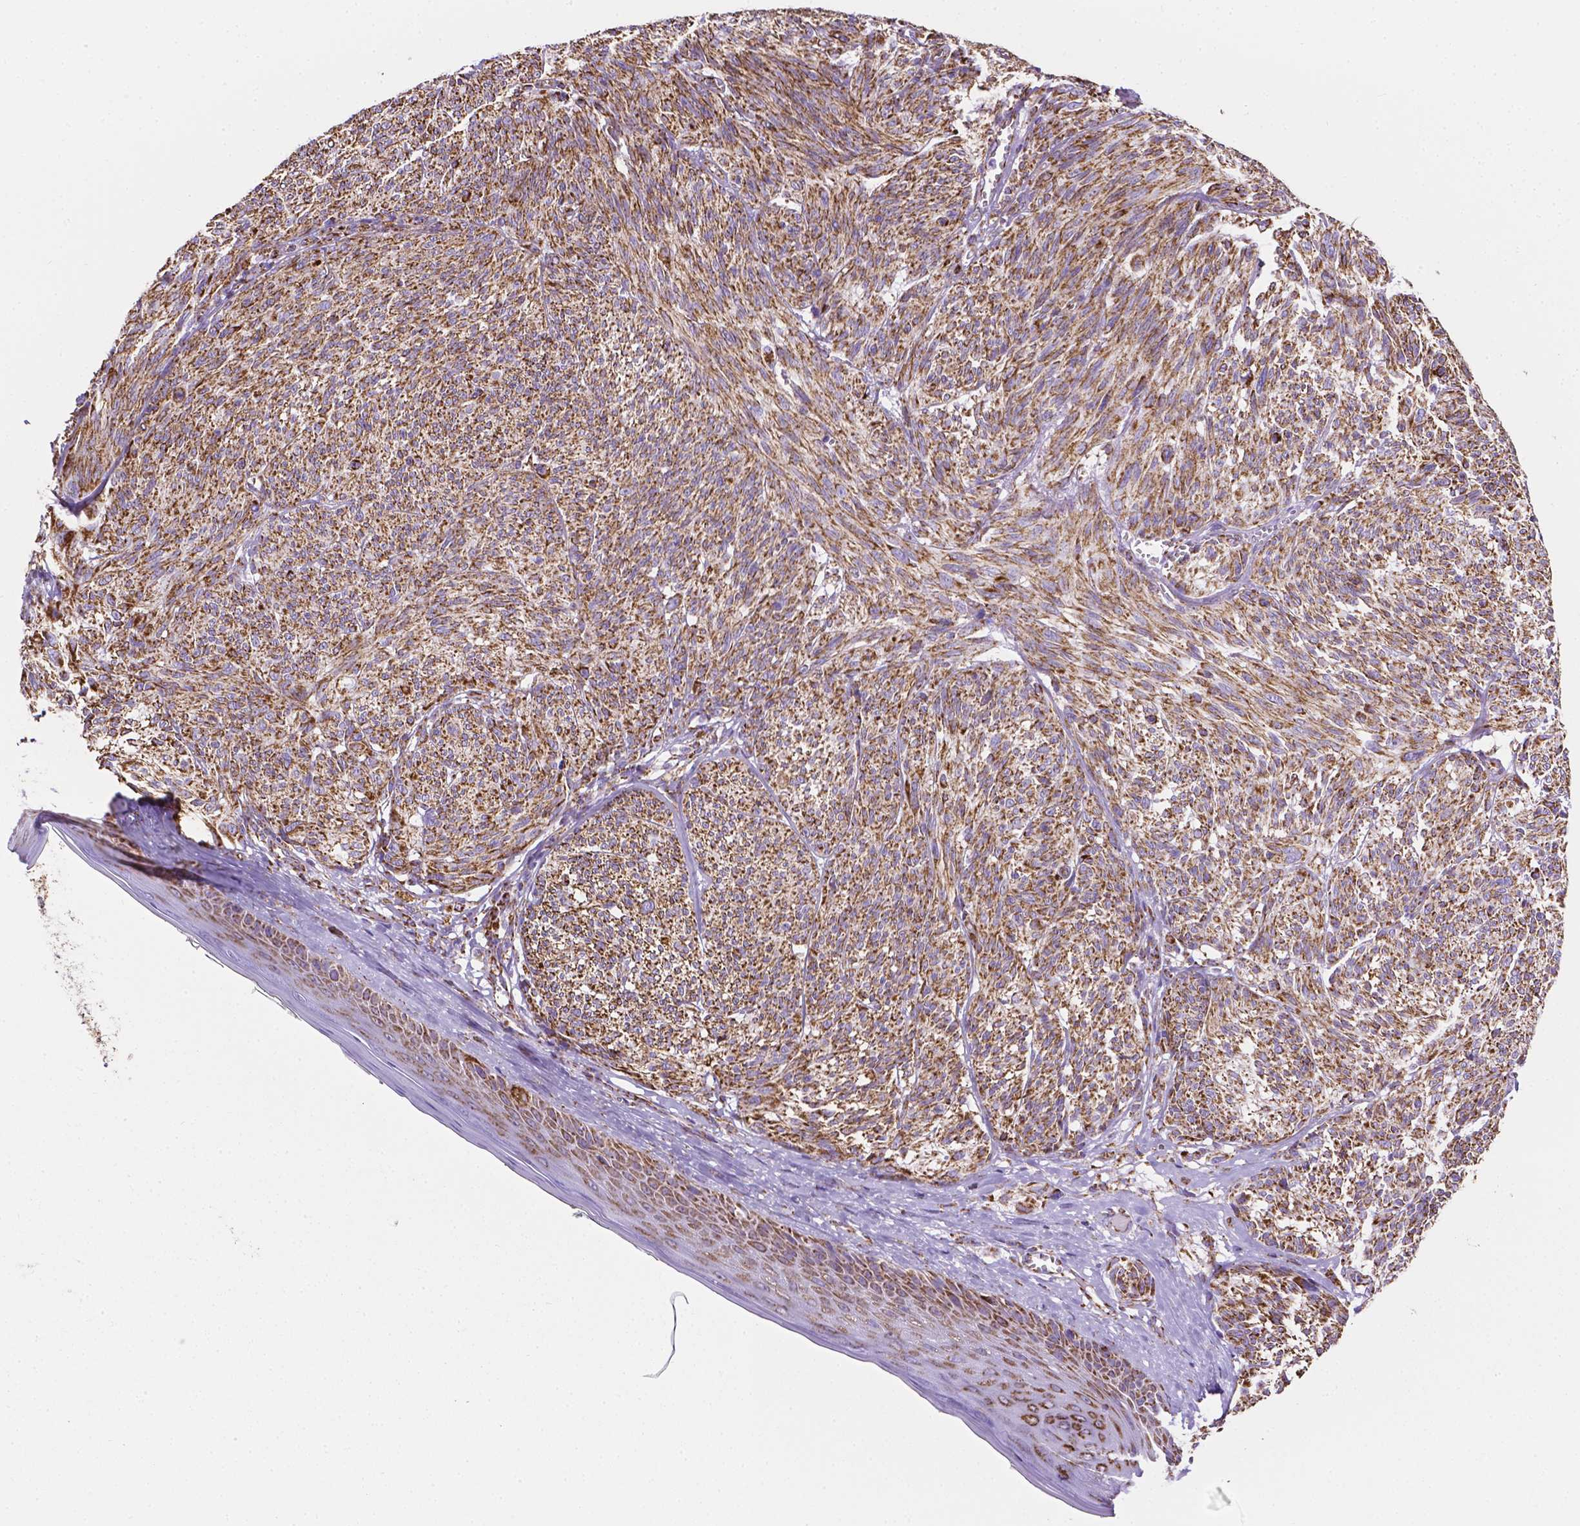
{"staining": {"intensity": "strong", "quantity": ">75%", "location": "cytoplasmic/membranous"}, "tissue": "melanoma", "cell_type": "Tumor cells", "image_type": "cancer", "snomed": [{"axis": "morphology", "description": "Malignant melanoma, NOS"}, {"axis": "topography", "description": "Skin"}], "caption": "The photomicrograph exhibits staining of melanoma, revealing strong cytoplasmic/membranous protein staining (brown color) within tumor cells.", "gene": "RMDN3", "patient": {"sex": "male", "age": 79}}